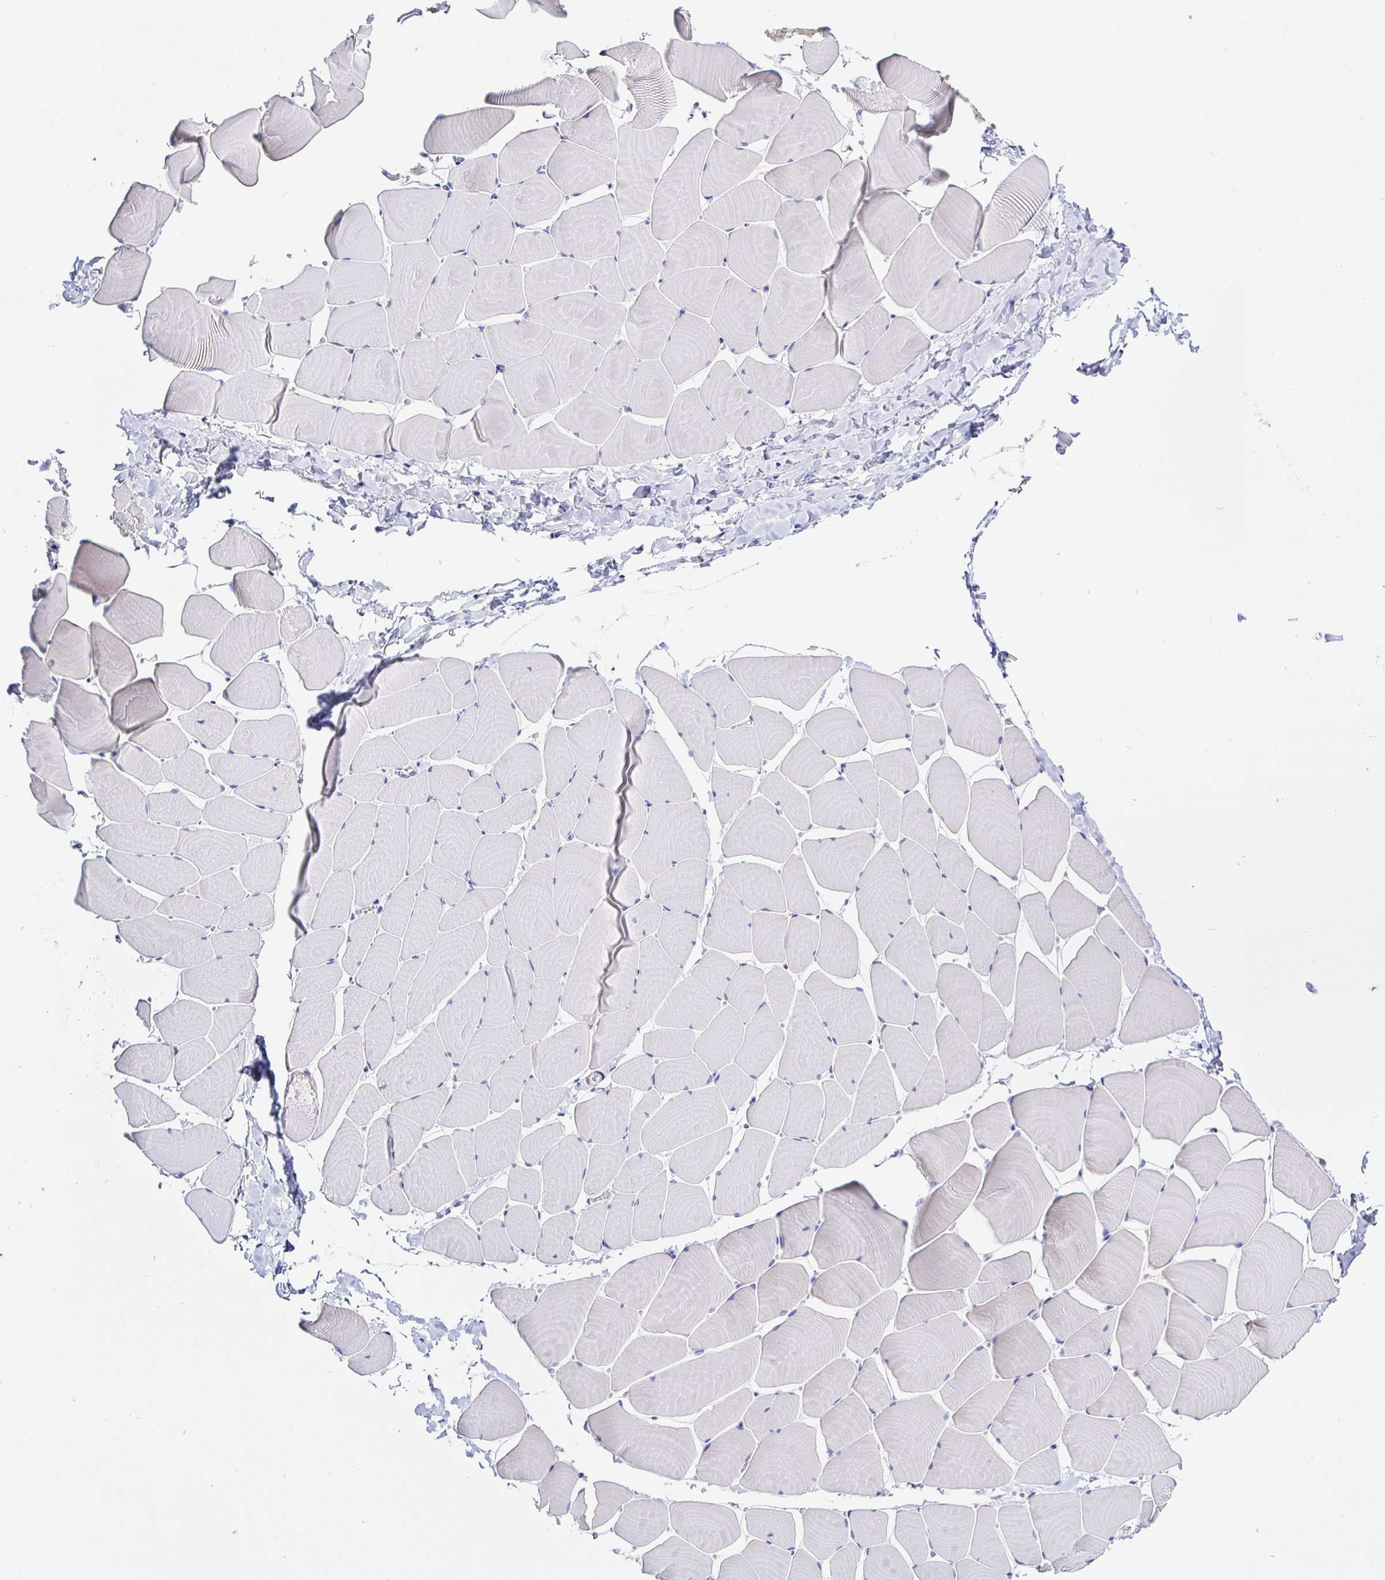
{"staining": {"intensity": "weak", "quantity": "25%-75%", "location": "cytoplasmic/membranous"}, "tissue": "skeletal muscle", "cell_type": "Myocytes", "image_type": "normal", "snomed": [{"axis": "morphology", "description": "Normal tissue, NOS"}, {"axis": "topography", "description": "Skeletal muscle"}], "caption": "Immunohistochemical staining of unremarkable human skeletal muscle exhibits 25%-75% levels of weak cytoplasmic/membranous protein positivity in approximately 25%-75% of myocytes.", "gene": "MAOA", "patient": {"sex": "male", "age": 25}}